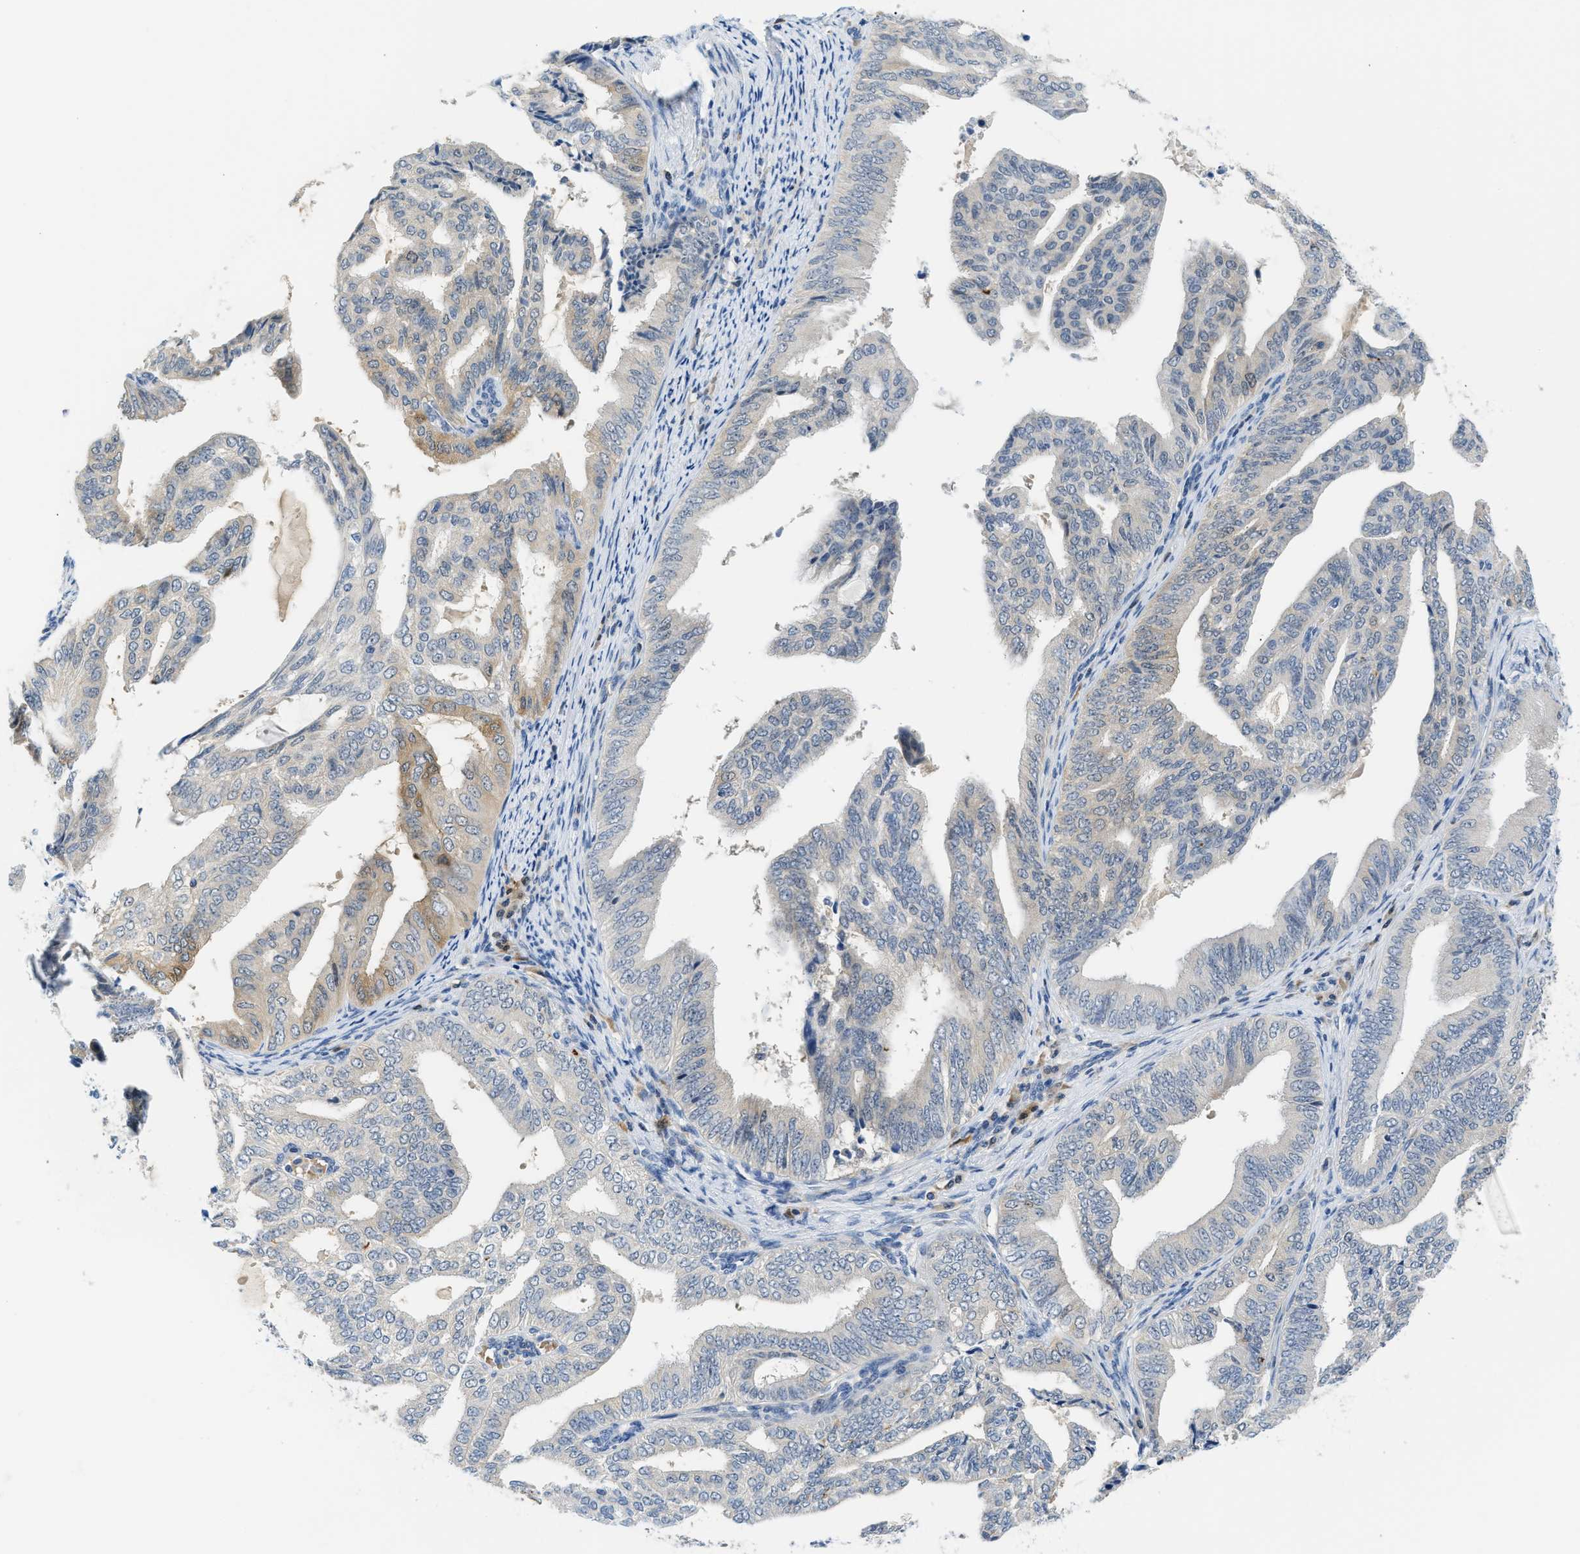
{"staining": {"intensity": "weak", "quantity": "<25%", "location": "cytoplasmic/membranous"}, "tissue": "endometrial cancer", "cell_type": "Tumor cells", "image_type": "cancer", "snomed": [{"axis": "morphology", "description": "Adenocarcinoma, NOS"}, {"axis": "topography", "description": "Endometrium"}], "caption": "A micrograph of human endometrial cancer is negative for staining in tumor cells.", "gene": "PSAT1", "patient": {"sex": "female", "age": 58}}